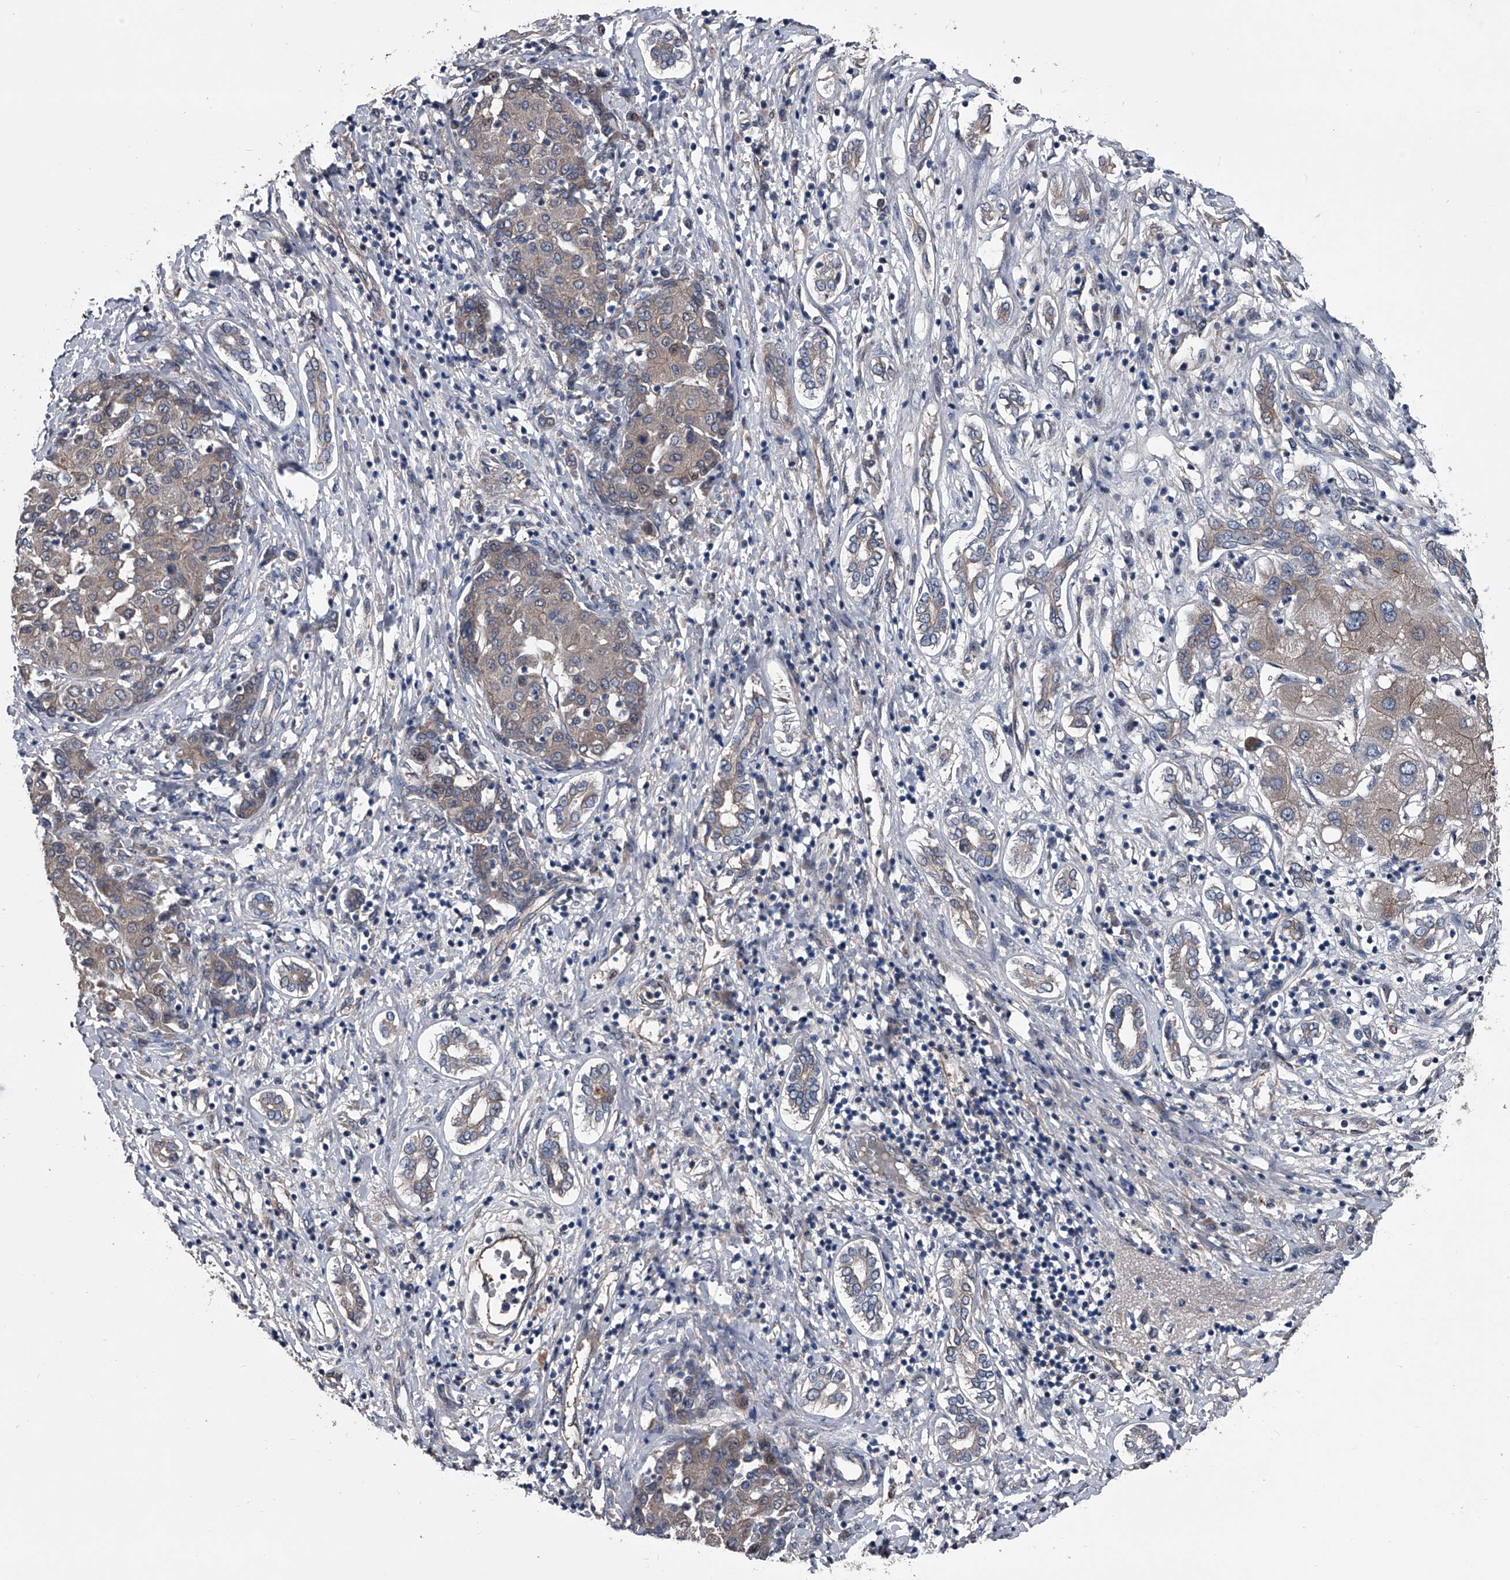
{"staining": {"intensity": "weak", "quantity": "<25%", "location": "cytoplasmic/membranous"}, "tissue": "liver cancer", "cell_type": "Tumor cells", "image_type": "cancer", "snomed": [{"axis": "morphology", "description": "Carcinoma, Hepatocellular, NOS"}, {"axis": "topography", "description": "Liver"}], "caption": "Liver cancer (hepatocellular carcinoma) was stained to show a protein in brown. There is no significant positivity in tumor cells. (DAB immunohistochemistry with hematoxylin counter stain).", "gene": "KIF13A", "patient": {"sex": "male", "age": 65}}